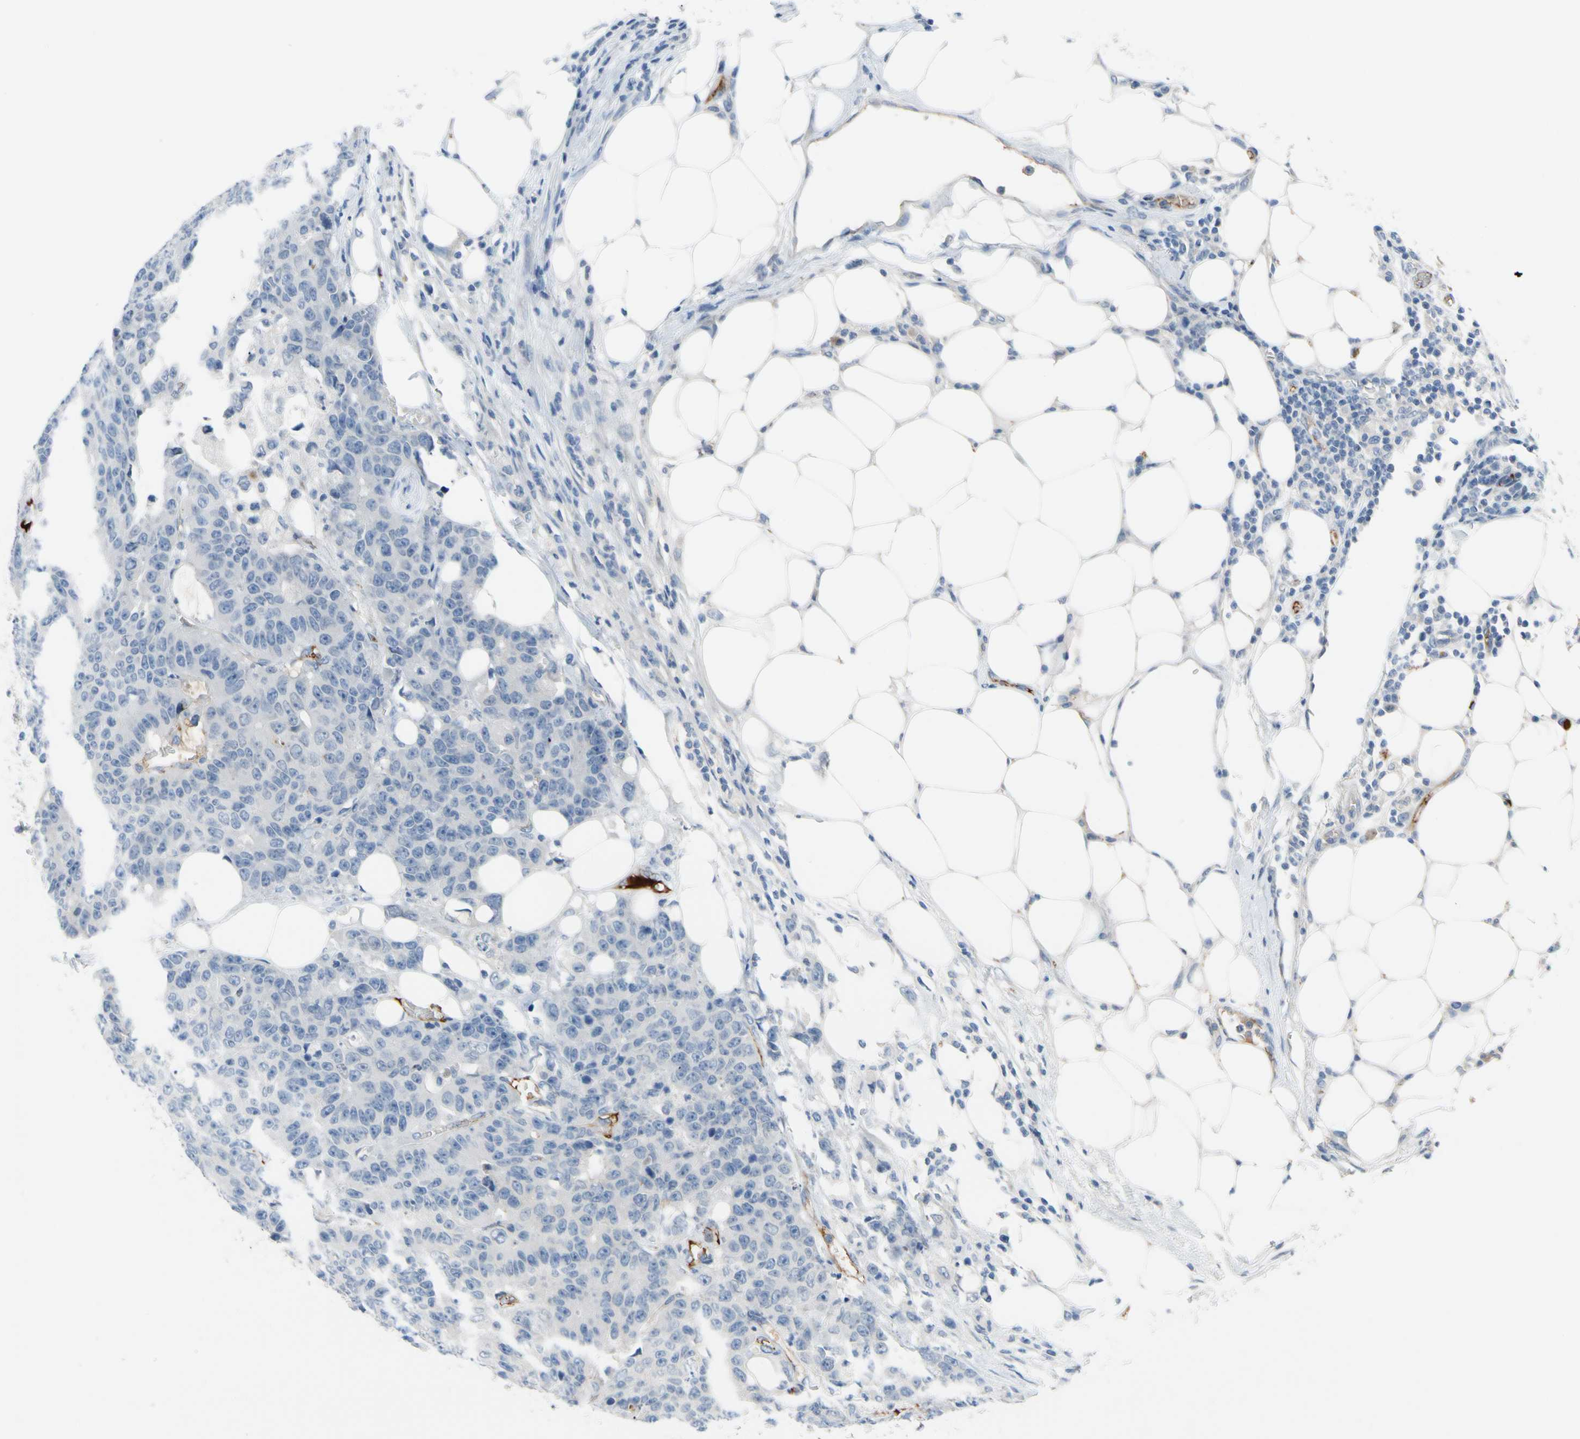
{"staining": {"intensity": "negative", "quantity": "none", "location": "none"}, "tissue": "colorectal cancer", "cell_type": "Tumor cells", "image_type": "cancer", "snomed": [{"axis": "morphology", "description": "Adenocarcinoma, NOS"}, {"axis": "topography", "description": "Colon"}], "caption": "Immunohistochemistry (IHC) of colorectal cancer reveals no positivity in tumor cells.", "gene": "CNDP1", "patient": {"sex": "female", "age": 86}}